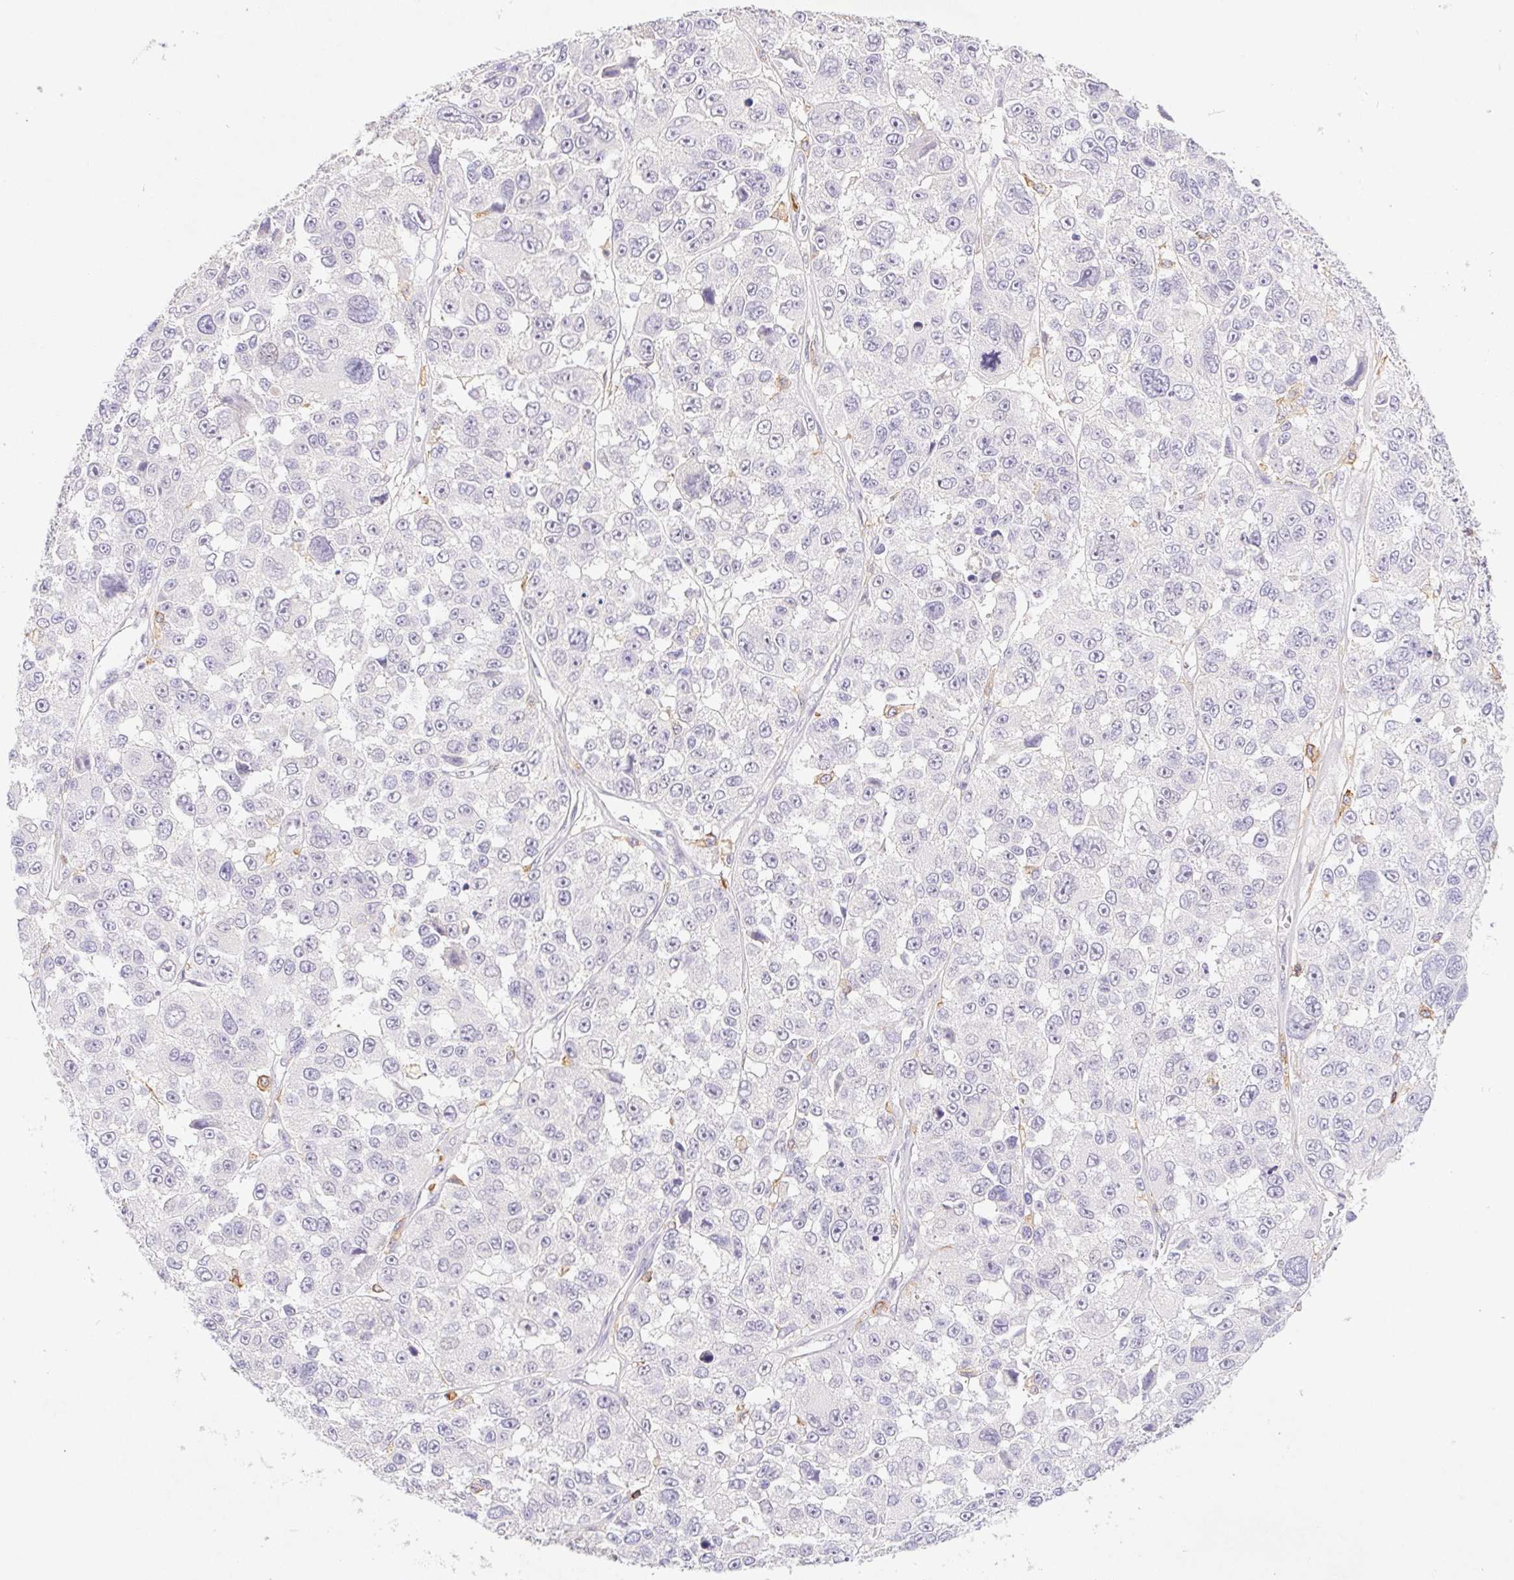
{"staining": {"intensity": "negative", "quantity": "none", "location": "none"}, "tissue": "melanoma", "cell_type": "Tumor cells", "image_type": "cancer", "snomed": [{"axis": "morphology", "description": "Malignant melanoma, NOS"}, {"axis": "topography", "description": "Skin"}], "caption": "Malignant melanoma was stained to show a protein in brown. There is no significant expression in tumor cells.", "gene": "APBB1IP", "patient": {"sex": "female", "age": 66}}